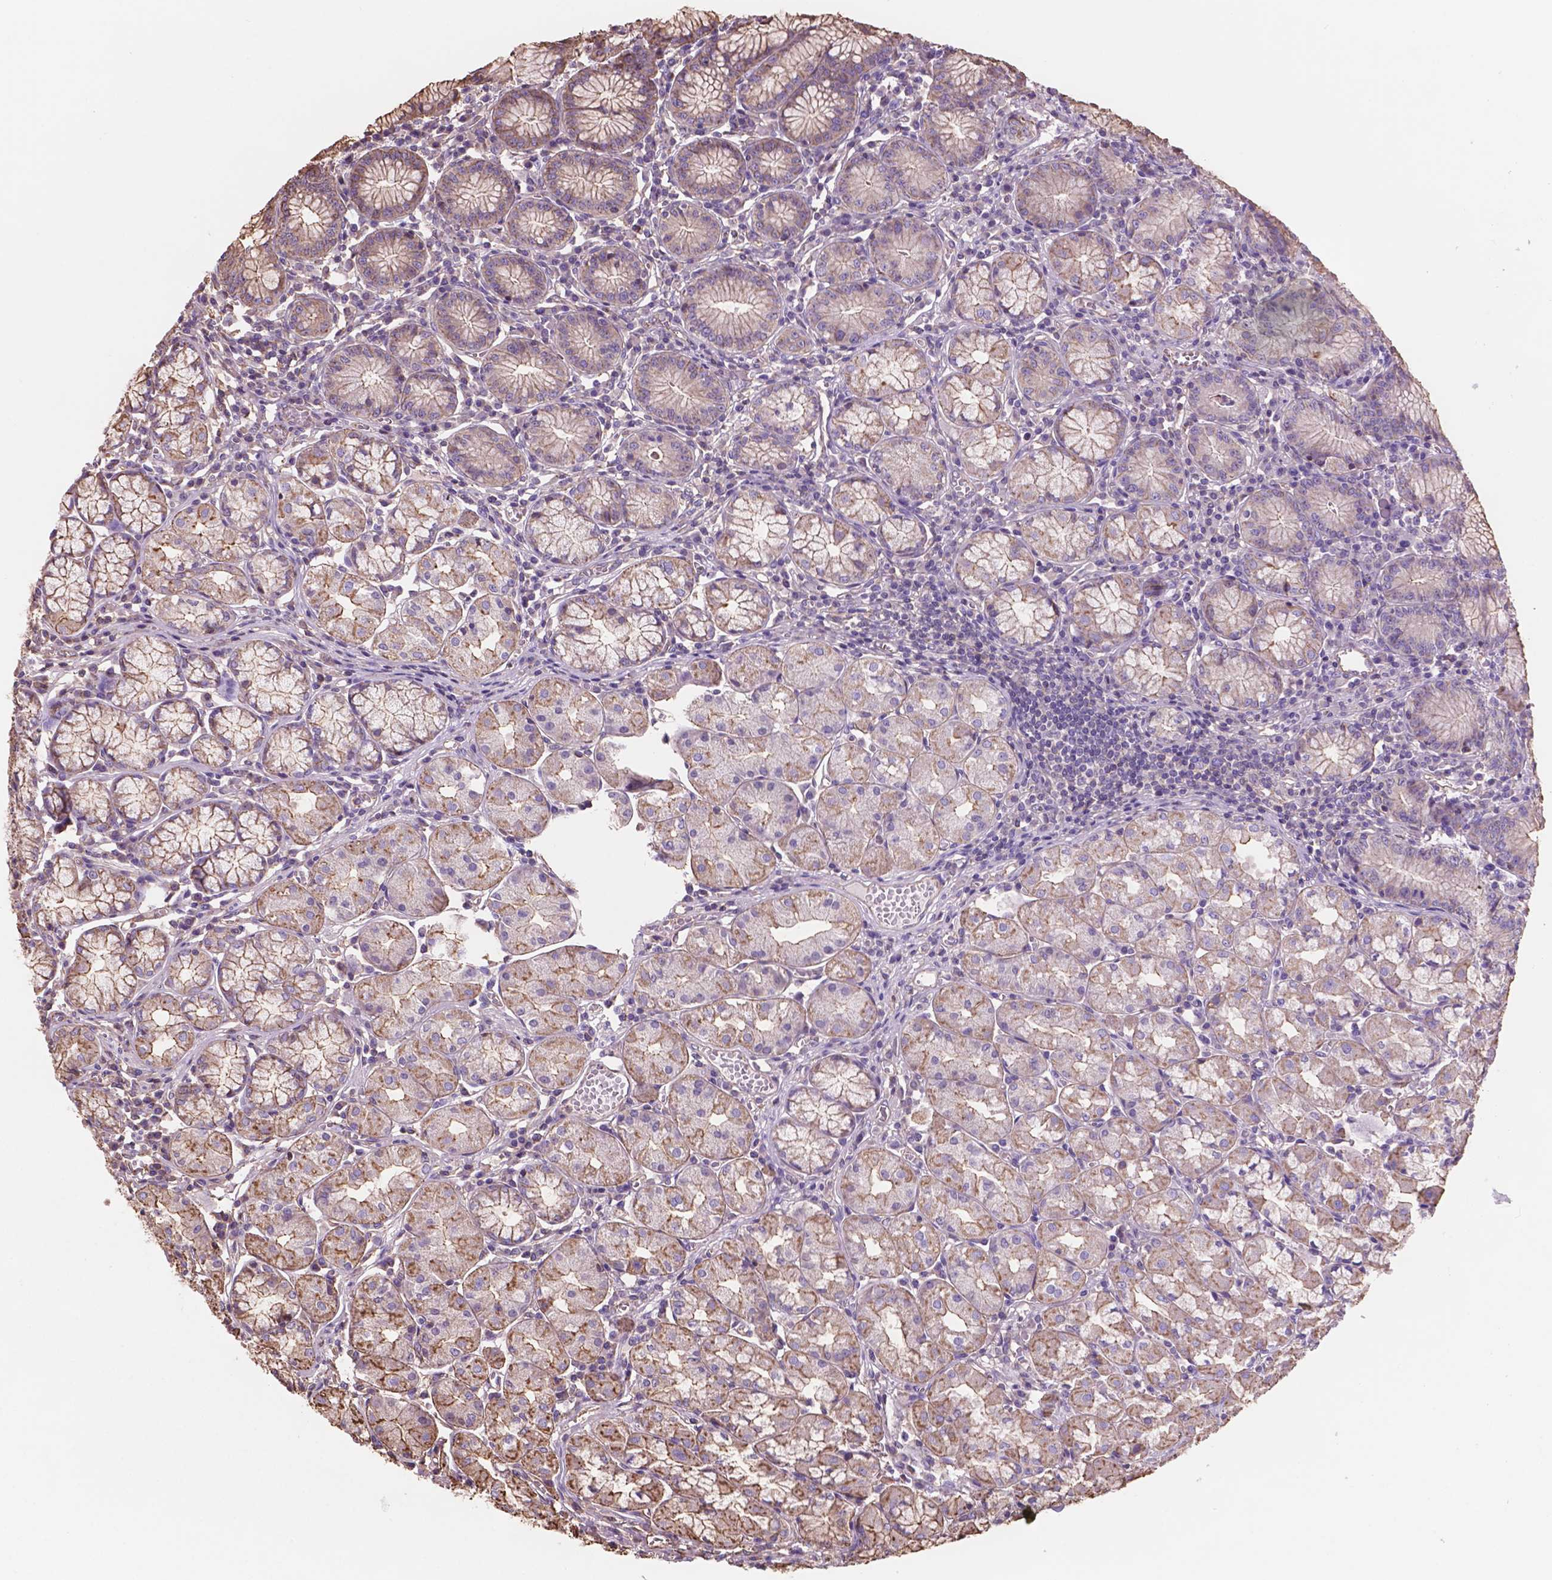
{"staining": {"intensity": "moderate", "quantity": ">75%", "location": "cytoplasmic/membranous"}, "tissue": "stomach", "cell_type": "Glandular cells", "image_type": "normal", "snomed": [{"axis": "morphology", "description": "Normal tissue, NOS"}, {"axis": "topography", "description": "Stomach"}], "caption": "IHC photomicrograph of unremarkable stomach: human stomach stained using immunohistochemistry (IHC) reveals medium levels of moderate protein expression localized specifically in the cytoplasmic/membranous of glandular cells, appearing as a cytoplasmic/membranous brown color.", "gene": "NIPA2", "patient": {"sex": "male", "age": 55}}